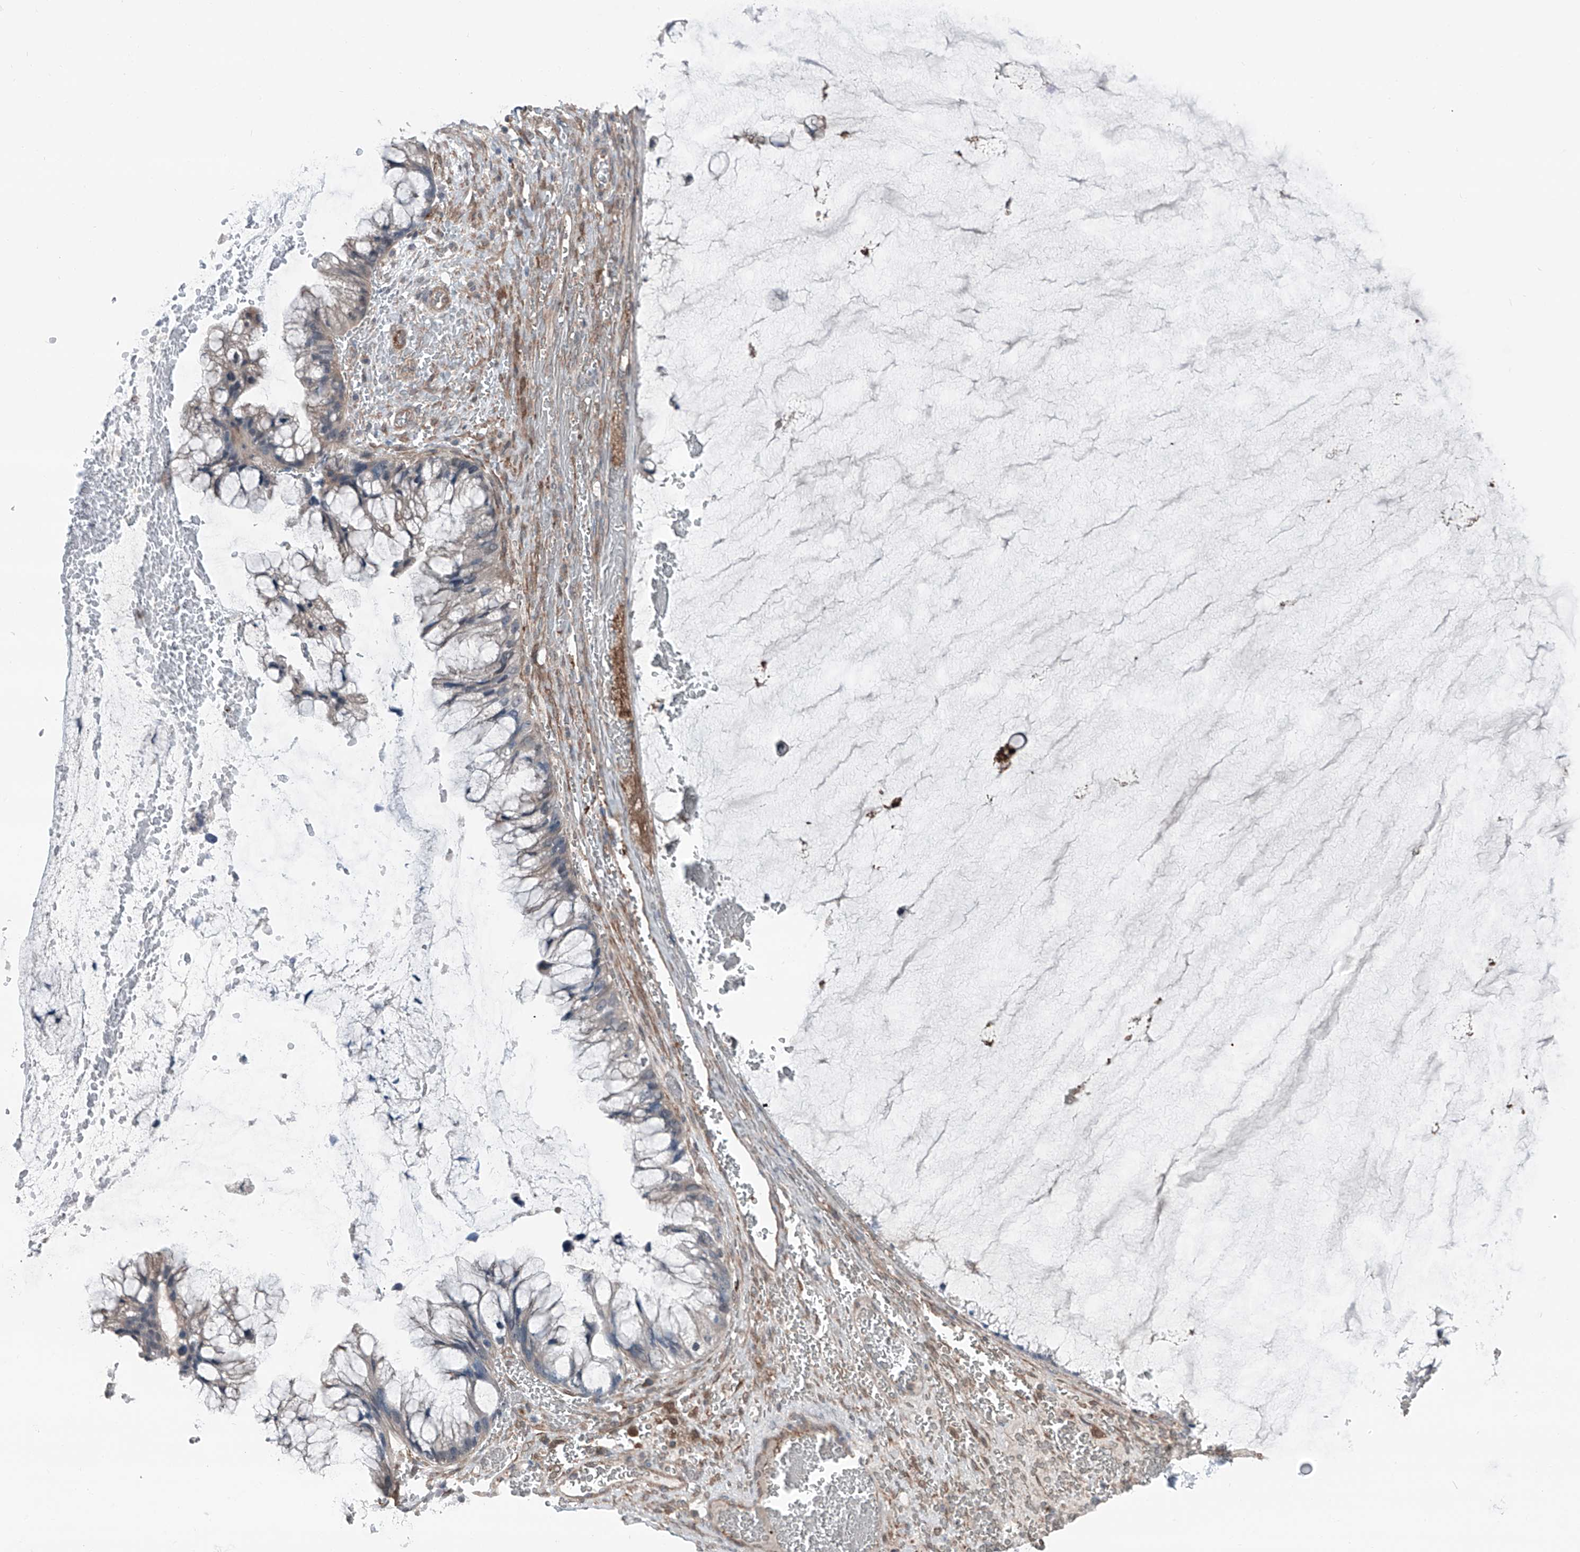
{"staining": {"intensity": "weak", "quantity": "<25%", "location": "cytoplasmic/membranous"}, "tissue": "ovarian cancer", "cell_type": "Tumor cells", "image_type": "cancer", "snomed": [{"axis": "morphology", "description": "Cystadenocarcinoma, mucinous, NOS"}, {"axis": "topography", "description": "Ovary"}], "caption": "IHC micrograph of neoplastic tissue: mucinous cystadenocarcinoma (ovarian) stained with DAB (3,3'-diaminobenzidine) displays no significant protein positivity in tumor cells. (DAB immunohistochemistry, high magnification).", "gene": "HSPB11", "patient": {"sex": "female", "age": 37}}